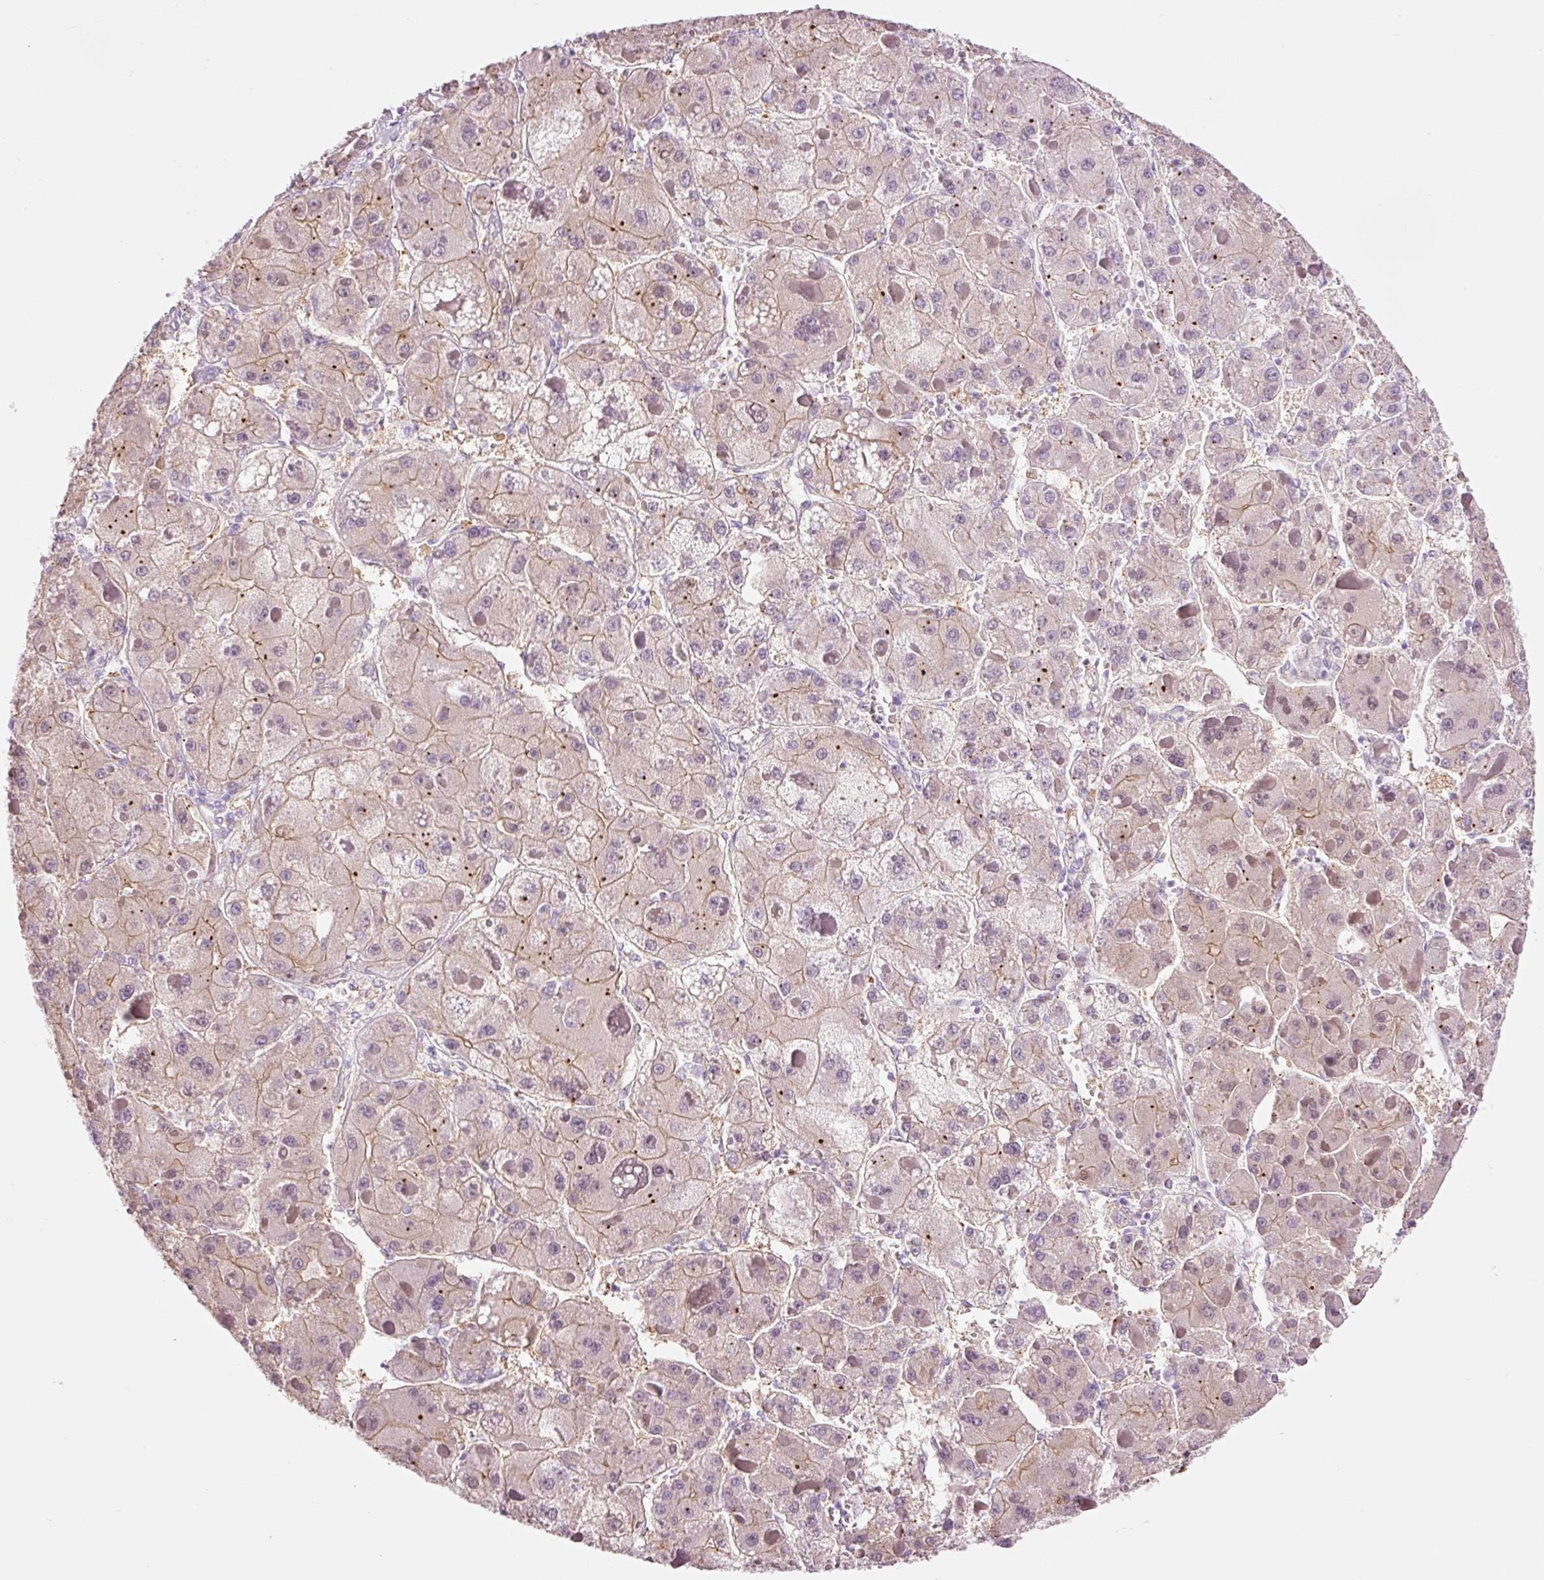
{"staining": {"intensity": "weak", "quantity": "25%-75%", "location": "cytoplasmic/membranous"}, "tissue": "liver cancer", "cell_type": "Tumor cells", "image_type": "cancer", "snomed": [{"axis": "morphology", "description": "Carcinoma, Hepatocellular, NOS"}, {"axis": "topography", "description": "Liver"}], "caption": "IHC of human liver hepatocellular carcinoma displays low levels of weak cytoplasmic/membranous expression in approximately 25%-75% of tumor cells.", "gene": "HSPA4L", "patient": {"sex": "female", "age": 73}}